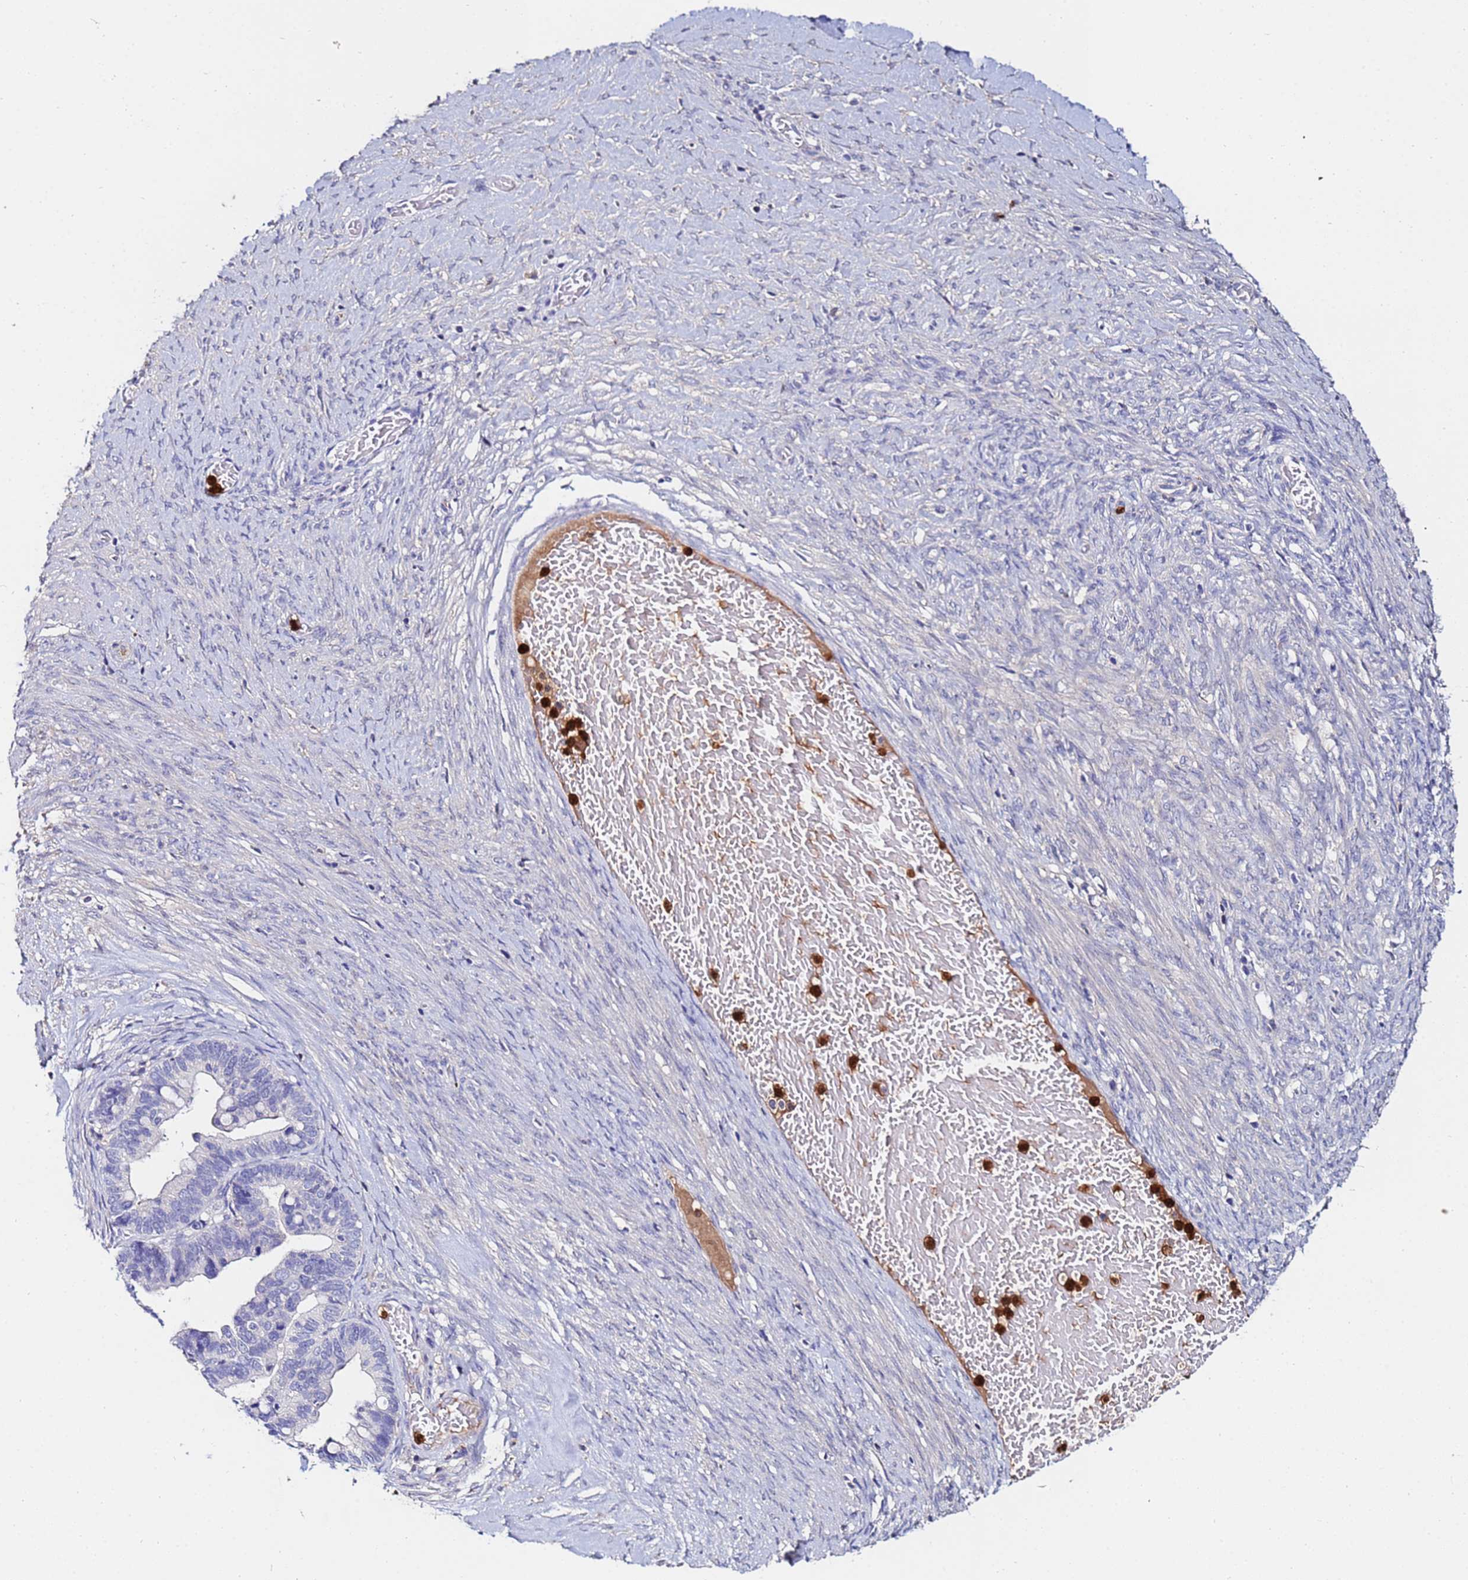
{"staining": {"intensity": "negative", "quantity": "none", "location": "none"}, "tissue": "ovarian cancer", "cell_type": "Tumor cells", "image_type": "cancer", "snomed": [{"axis": "morphology", "description": "Cystadenocarcinoma, serous, NOS"}, {"axis": "topography", "description": "Ovary"}], "caption": "Tumor cells show no significant protein positivity in ovarian cancer (serous cystadenocarcinoma).", "gene": "TUBAL3", "patient": {"sex": "female", "age": 56}}